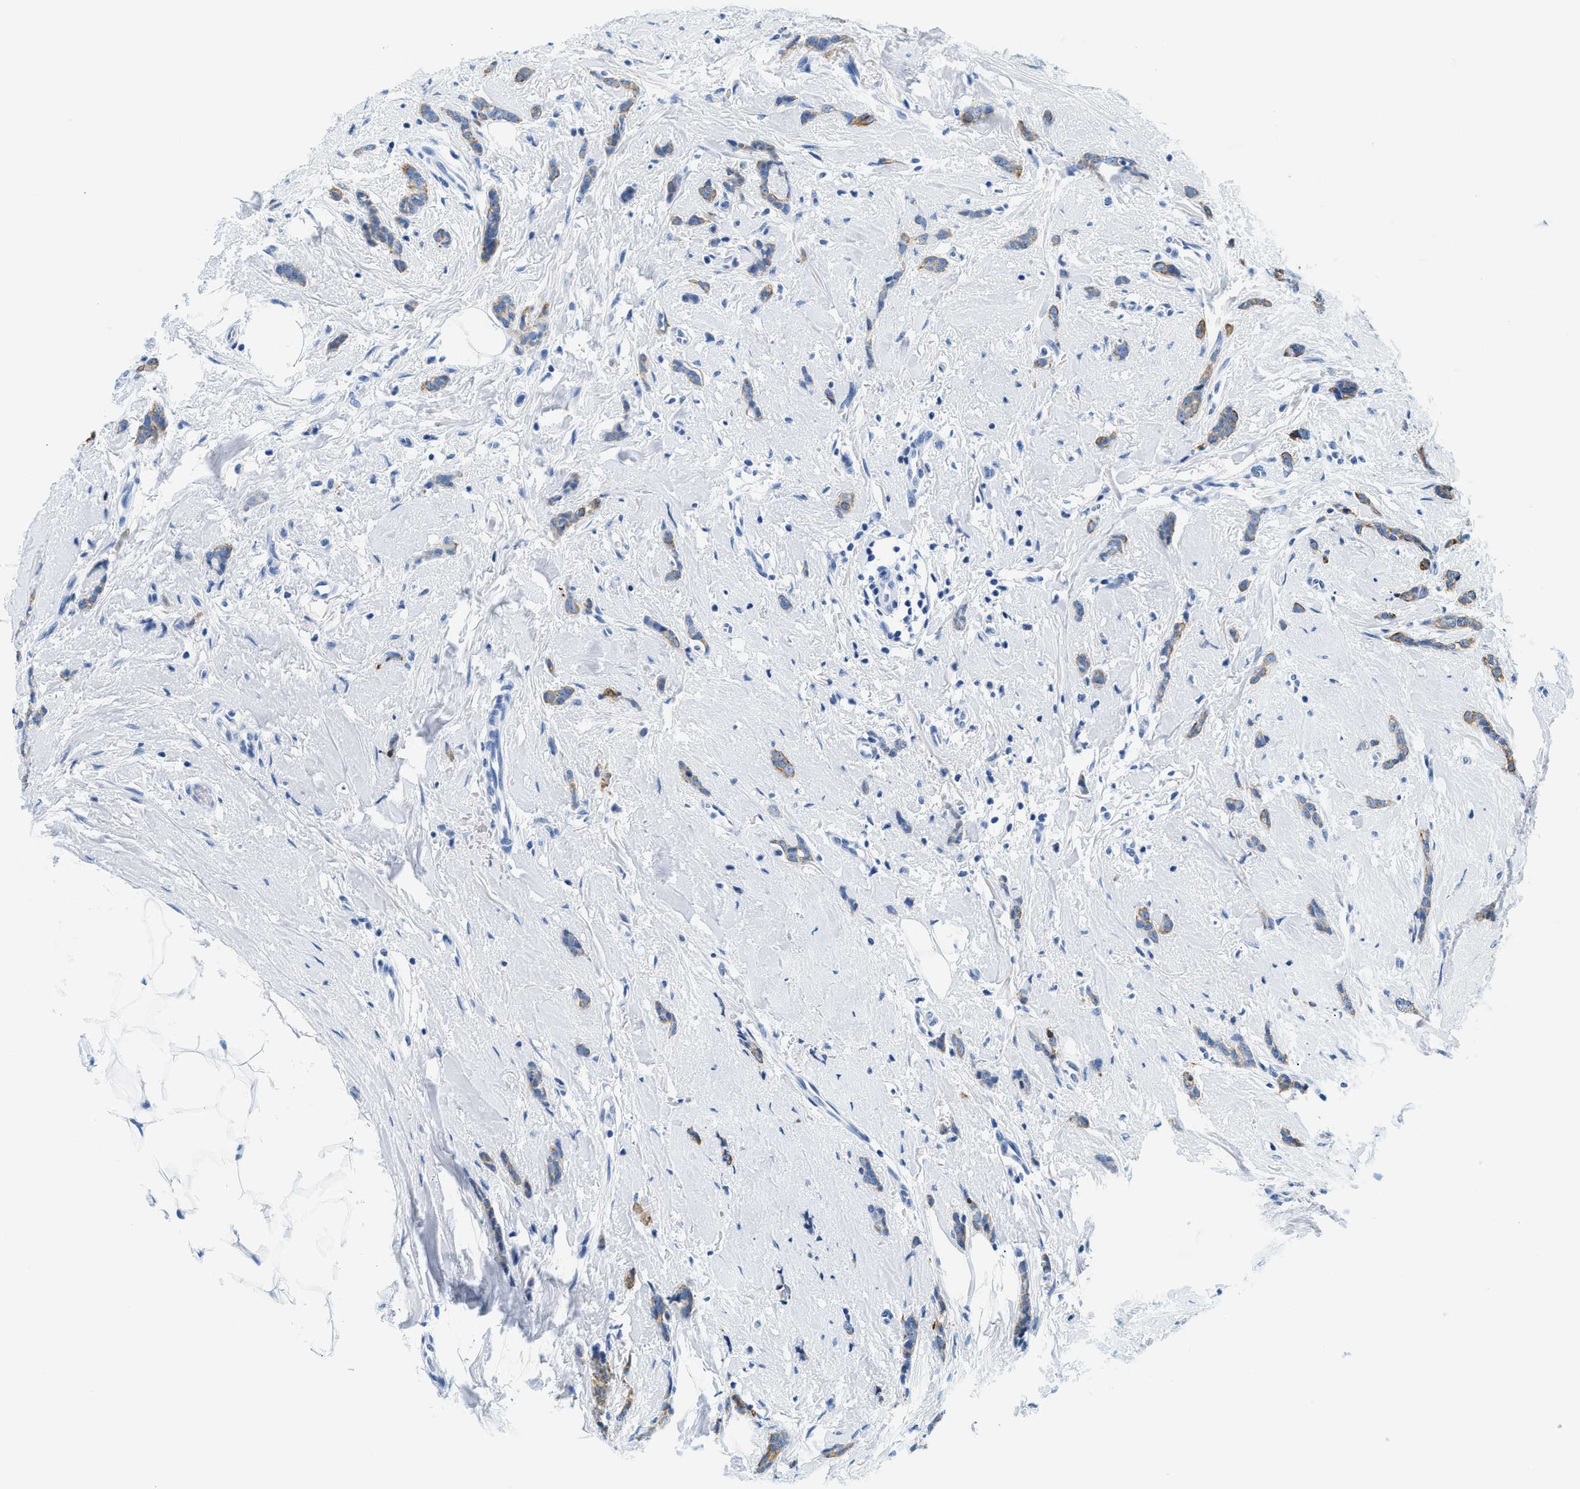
{"staining": {"intensity": "moderate", "quantity": "25%-75%", "location": "cytoplasmic/membranous"}, "tissue": "breast cancer", "cell_type": "Tumor cells", "image_type": "cancer", "snomed": [{"axis": "morphology", "description": "Lobular carcinoma"}, {"axis": "topography", "description": "Skin"}, {"axis": "topography", "description": "Breast"}], "caption": "Breast lobular carcinoma stained with IHC exhibits moderate cytoplasmic/membranous staining in about 25%-75% of tumor cells.", "gene": "STXBP2", "patient": {"sex": "female", "age": 46}}